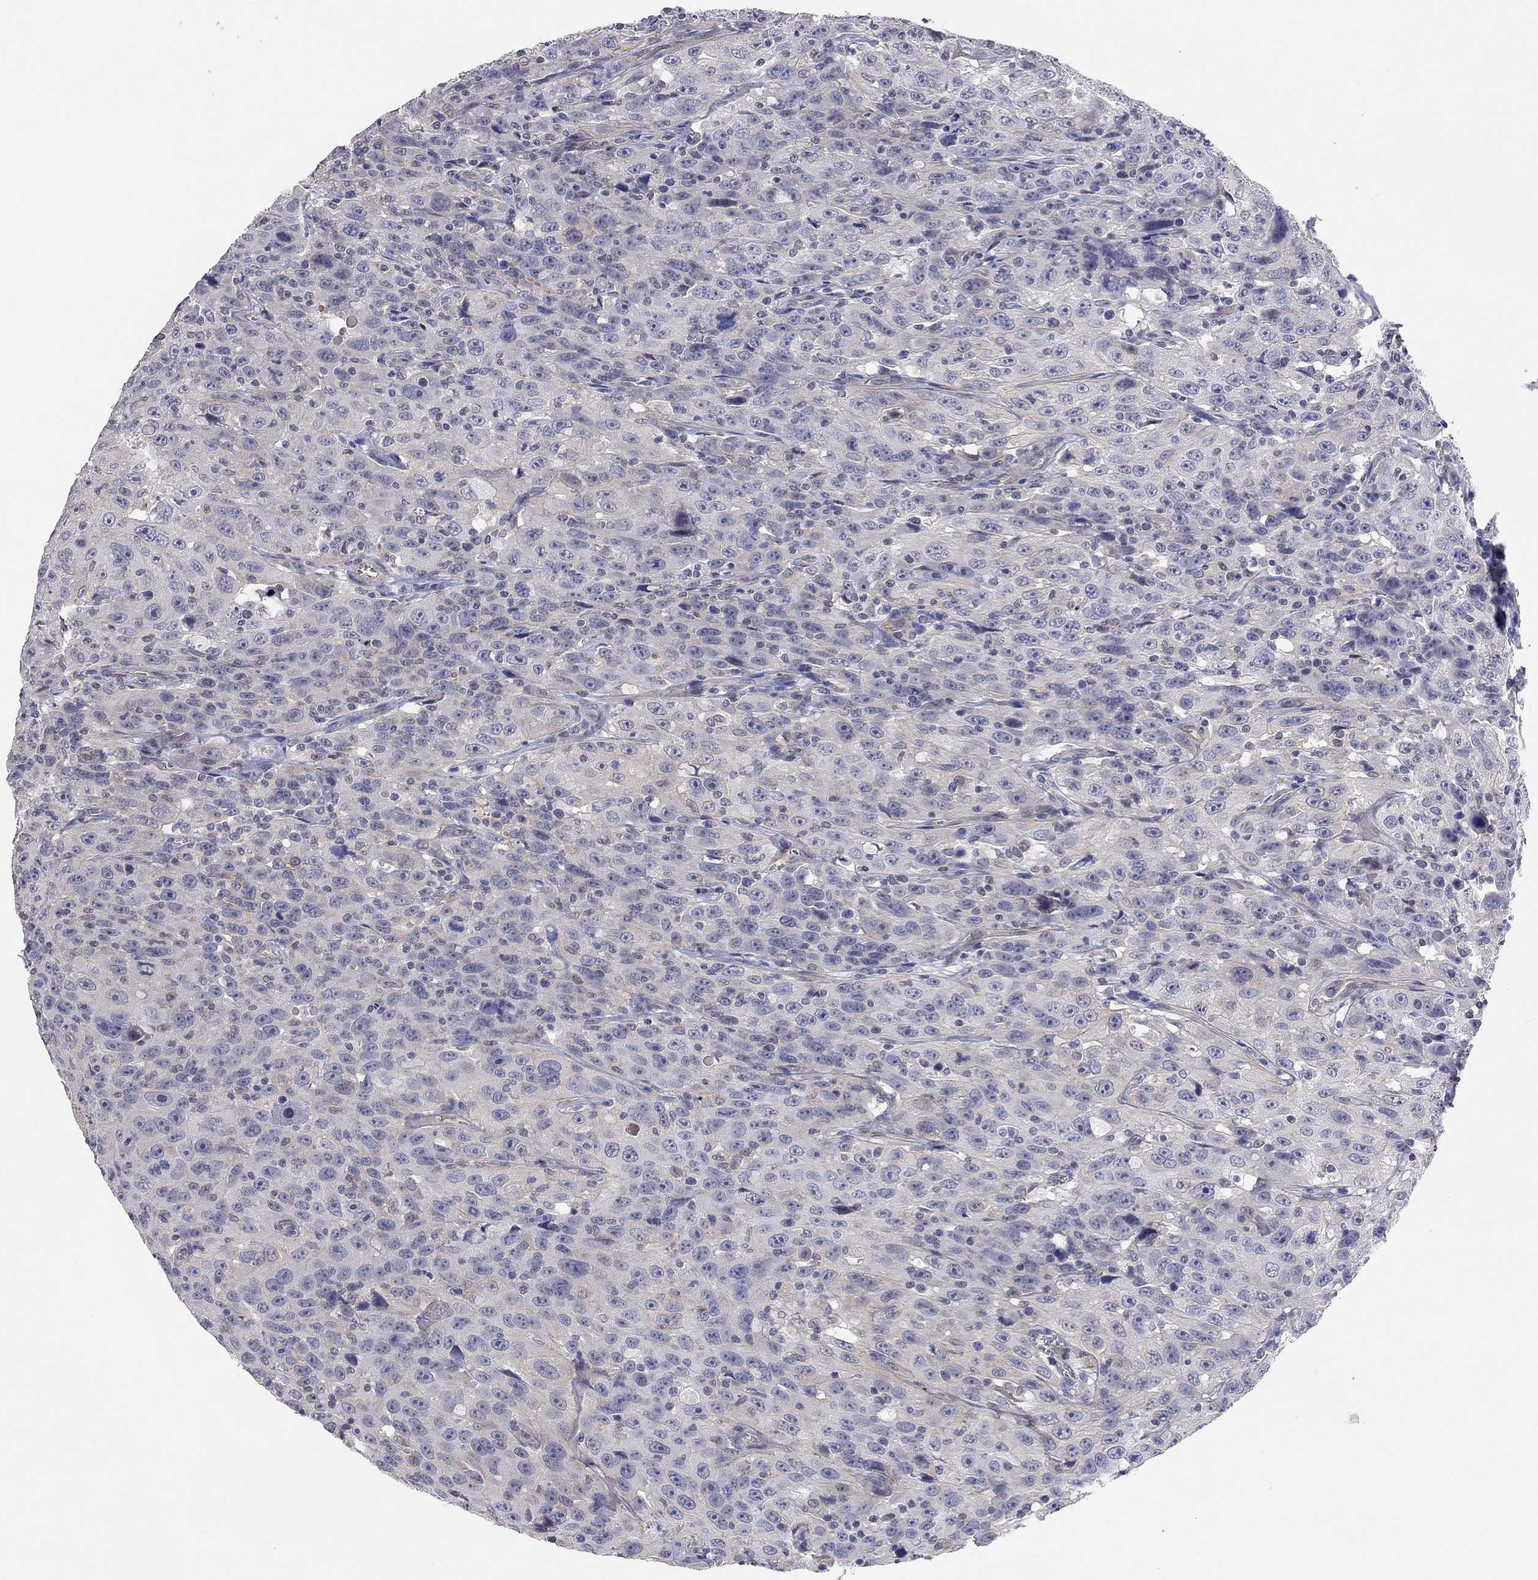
{"staining": {"intensity": "weak", "quantity": "<25%", "location": "cytoplasmic/membranous"}, "tissue": "urothelial cancer", "cell_type": "Tumor cells", "image_type": "cancer", "snomed": [{"axis": "morphology", "description": "Urothelial carcinoma, NOS"}, {"axis": "morphology", "description": "Urothelial carcinoma, High grade"}, {"axis": "topography", "description": "Urinary bladder"}], "caption": "The micrograph demonstrates no significant expression in tumor cells of urothelial cancer.", "gene": "KCNB1", "patient": {"sex": "female", "age": 73}}